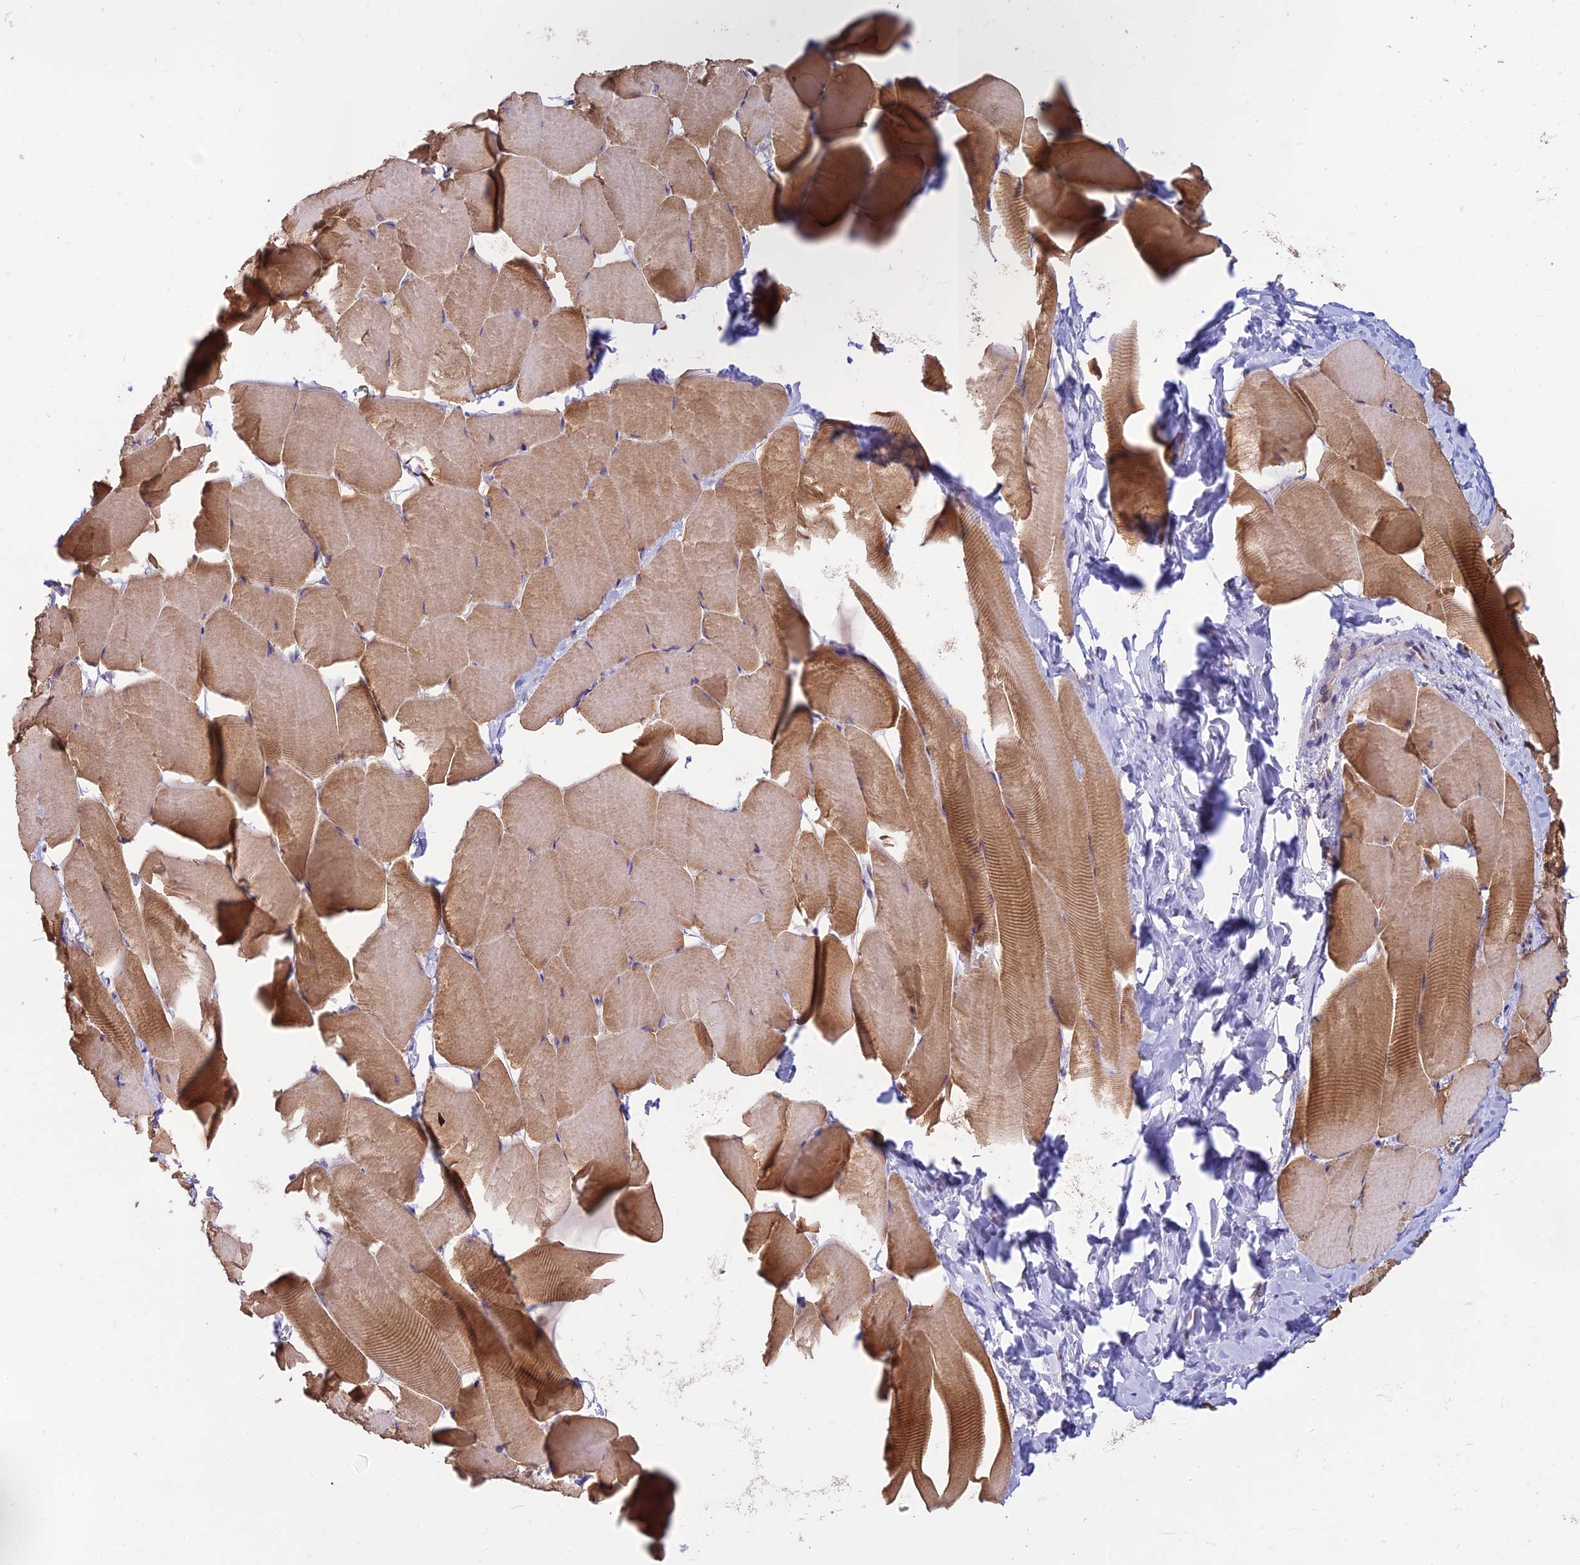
{"staining": {"intensity": "moderate", "quantity": "25%-75%", "location": "cytoplasmic/membranous"}, "tissue": "skeletal muscle", "cell_type": "Myocytes", "image_type": "normal", "snomed": [{"axis": "morphology", "description": "Normal tissue, NOS"}, {"axis": "topography", "description": "Skeletal muscle"}], "caption": "High-magnification brightfield microscopy of benign skeletal muscle stained with DAB (3,3'-diaminobenzidine) (brown) and counterstained with hematoxylin (blue). myocytes exhibit moderate cytoplasmic/membranous positivity is identified in approximately25%-75% of cells.", "gene": "MRNIP", "patient": {"sex": "male", "age": 25}}